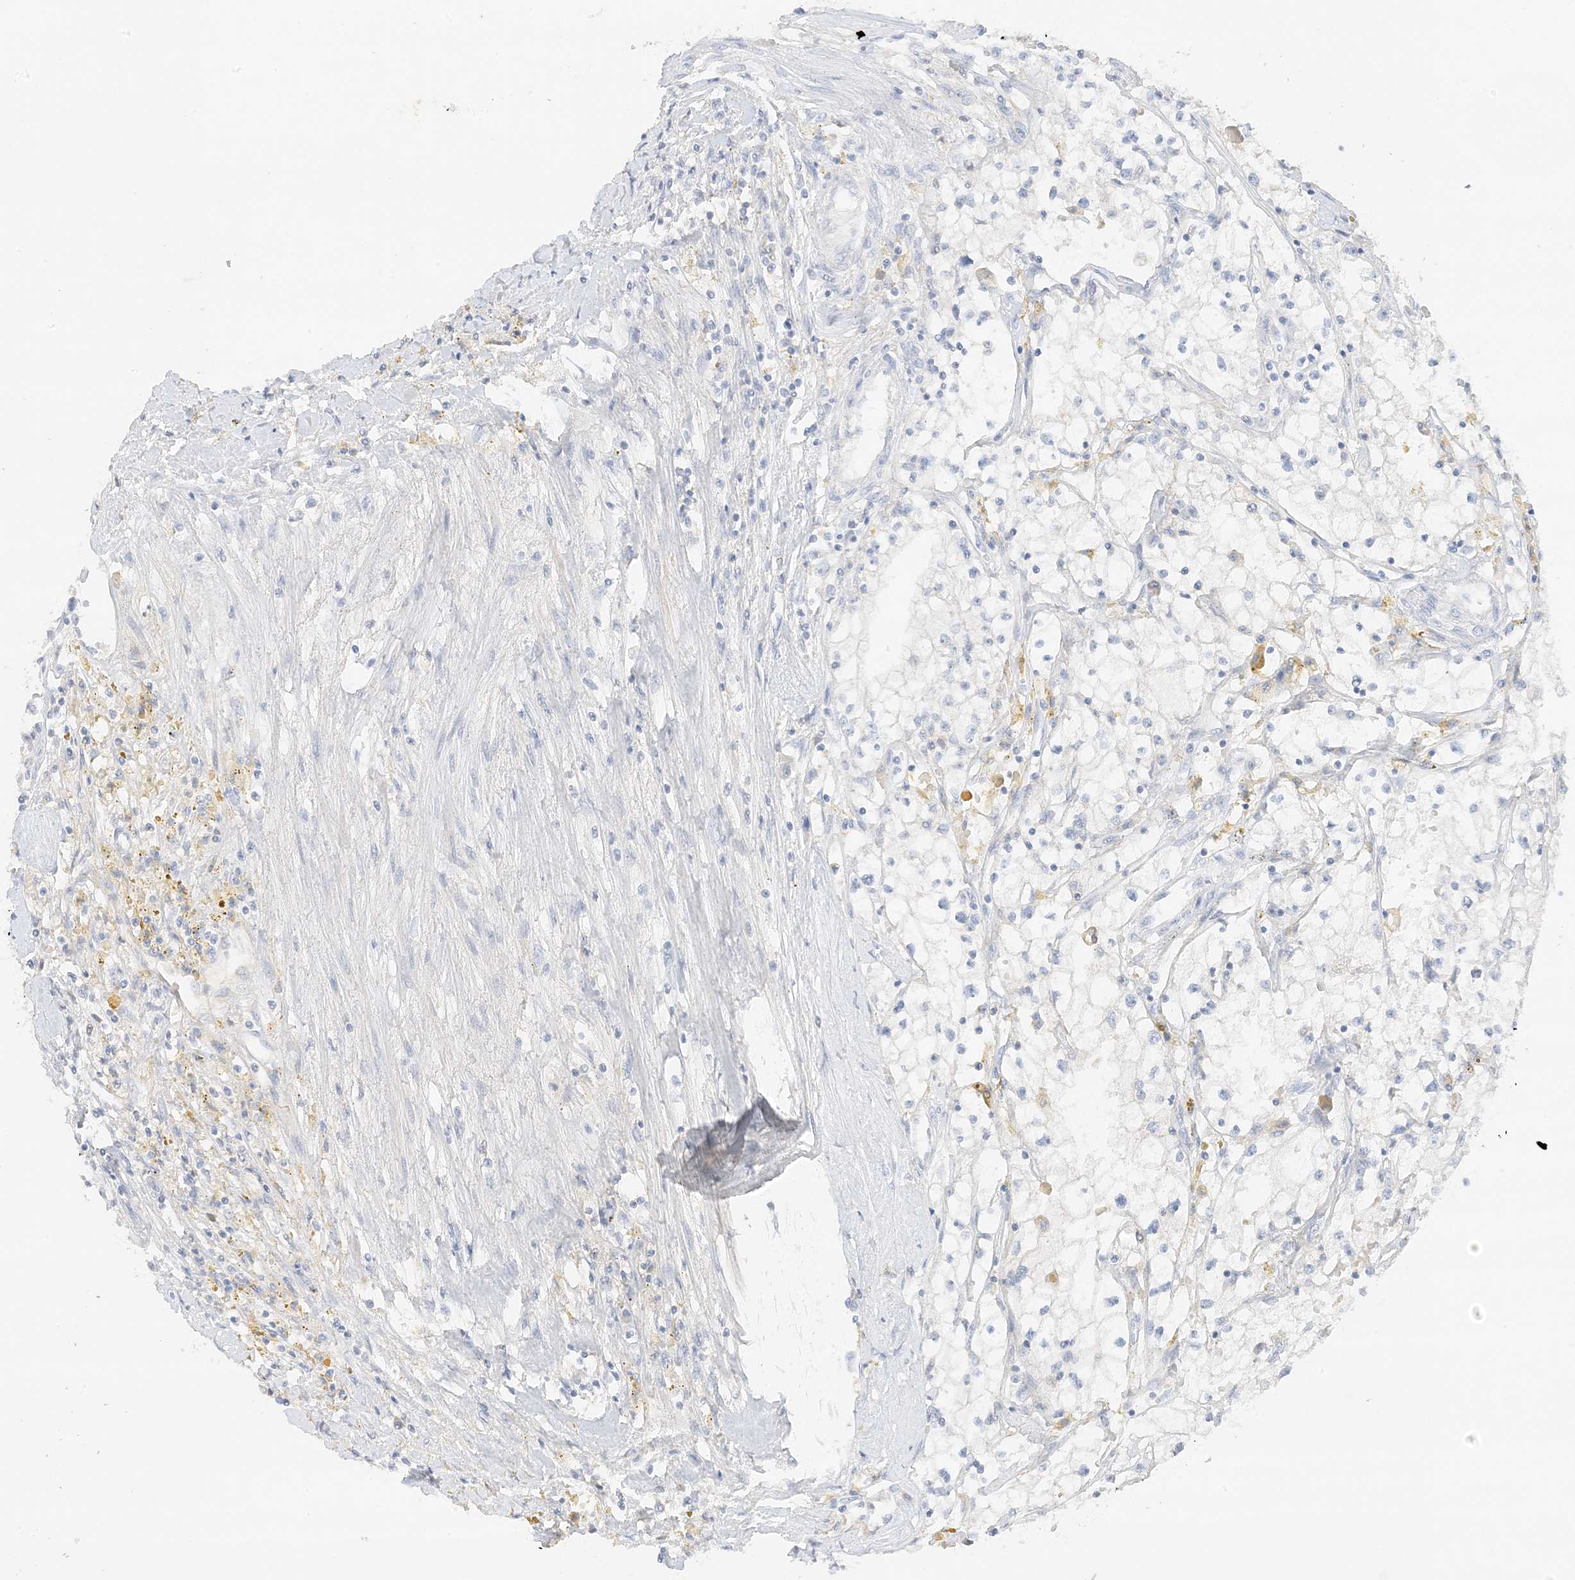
{"staining": {"intensity": "negative", "quantity": "none", "location": "none"}, "tissue": "renal cancer", "cell_type": "Tumor cells", "image_type": "cancer", "snomed": [{"axis": "morphology", "description": "Adenocarcinoma, NOS"}, {"axis": "topography", "description": "Kidney"}], "caption": "IHC of human renal cancer (adenocarcinoma) demonstrates no staining in tumor cells. Brightfield microscopy of immunohistochemistry stained with DAB (brown) and hematoxylin (blue), captured at high magnification.", "gene": "ZBTB41", "patient": {"sex": "male", "age": 56}}